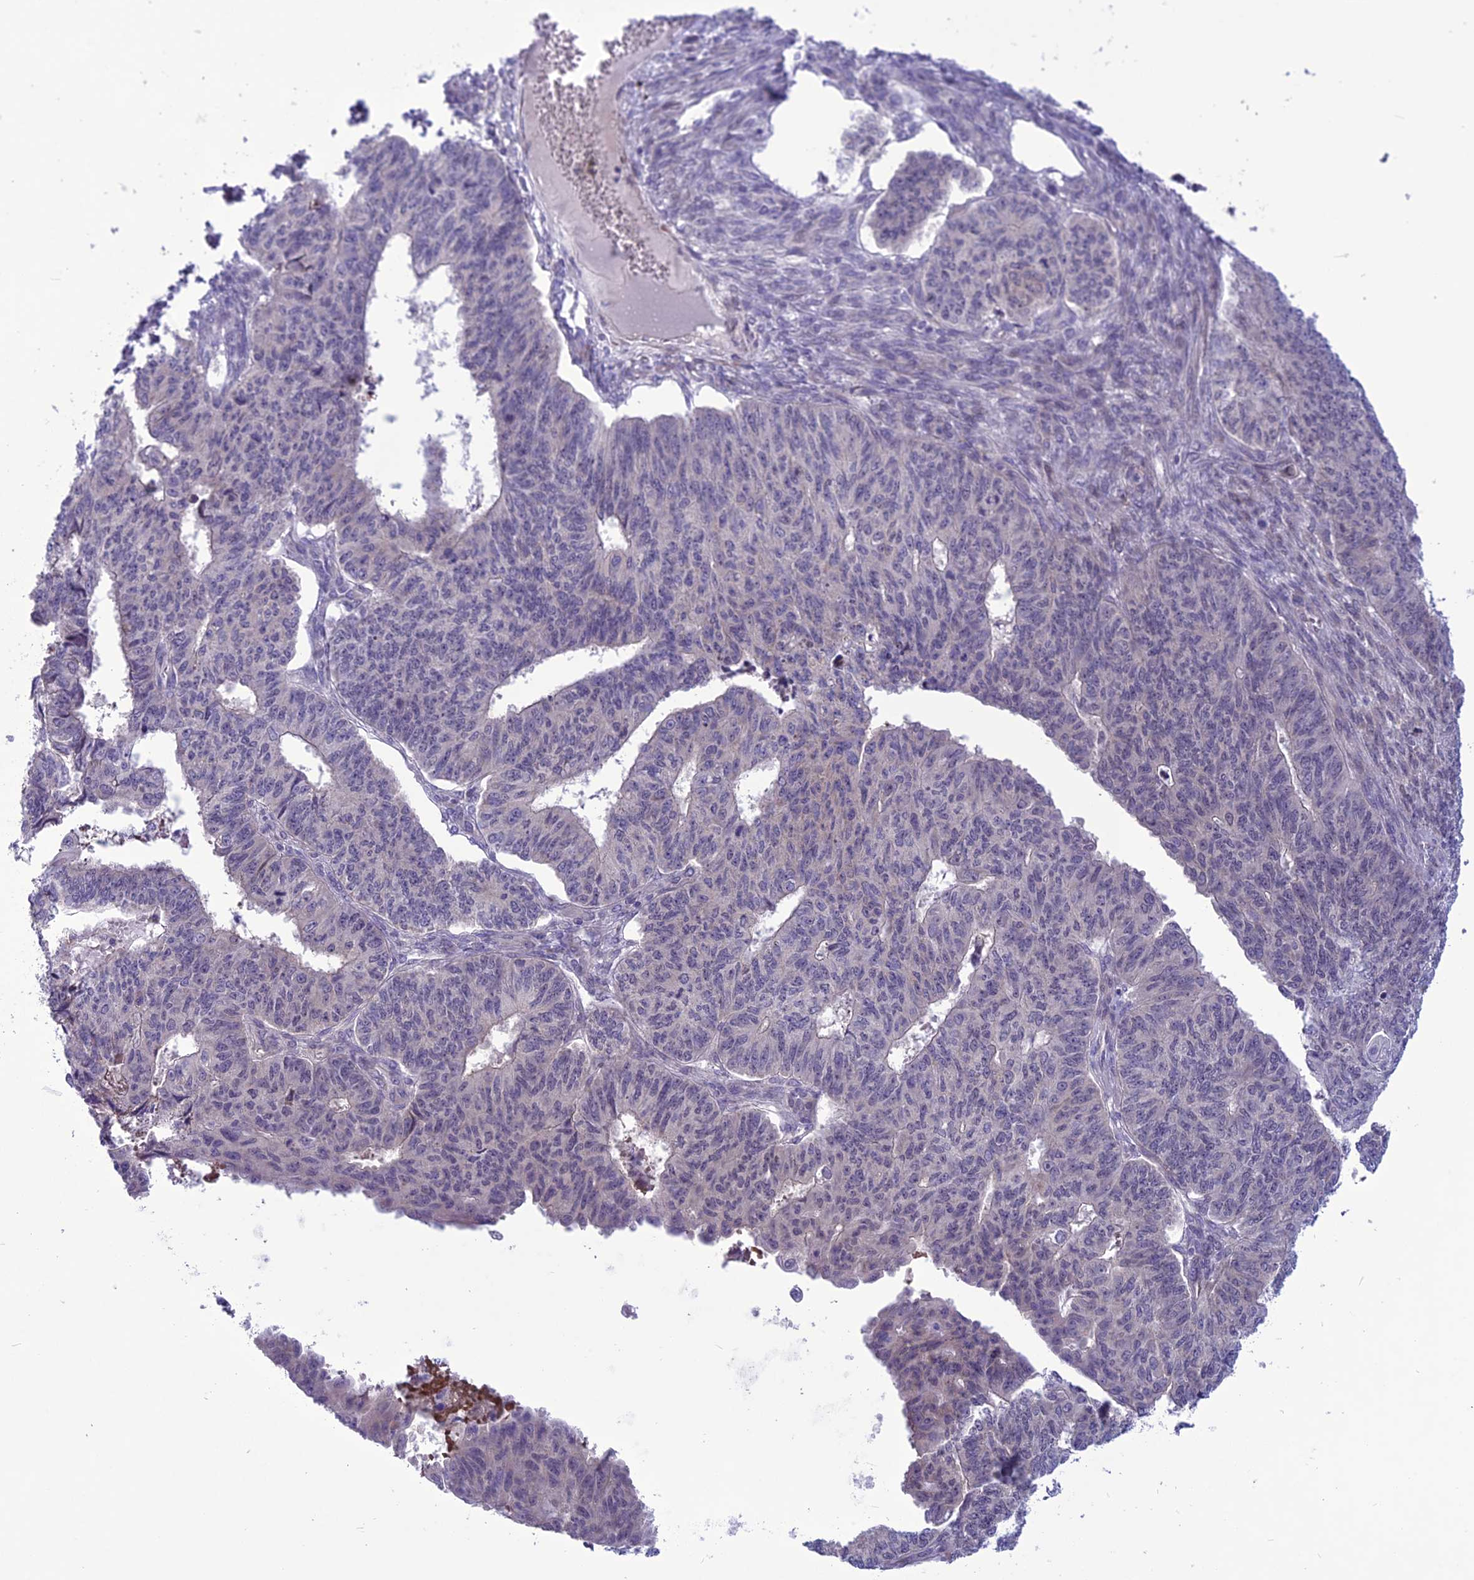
{"staining": {"intensity": "moderate", "quantity": "<25%", "location": "nuclear"}, "tissue": "endometrial cancer", "cell_type": "Tumor cells", "image_type": "cancer", "snomed": [{"axis": "morphology", "description": "Adenocarcinoma, NOS"}, {"axis": "topography", "description": "Endometrium"}], "caption": "Brown immunohistochemical staining in endometrial cancer shows moderate nuclear positivity in about <25% of tumor cells.", "gene": "PSMF1", "patient": {"sex": "female", "age": 32}}